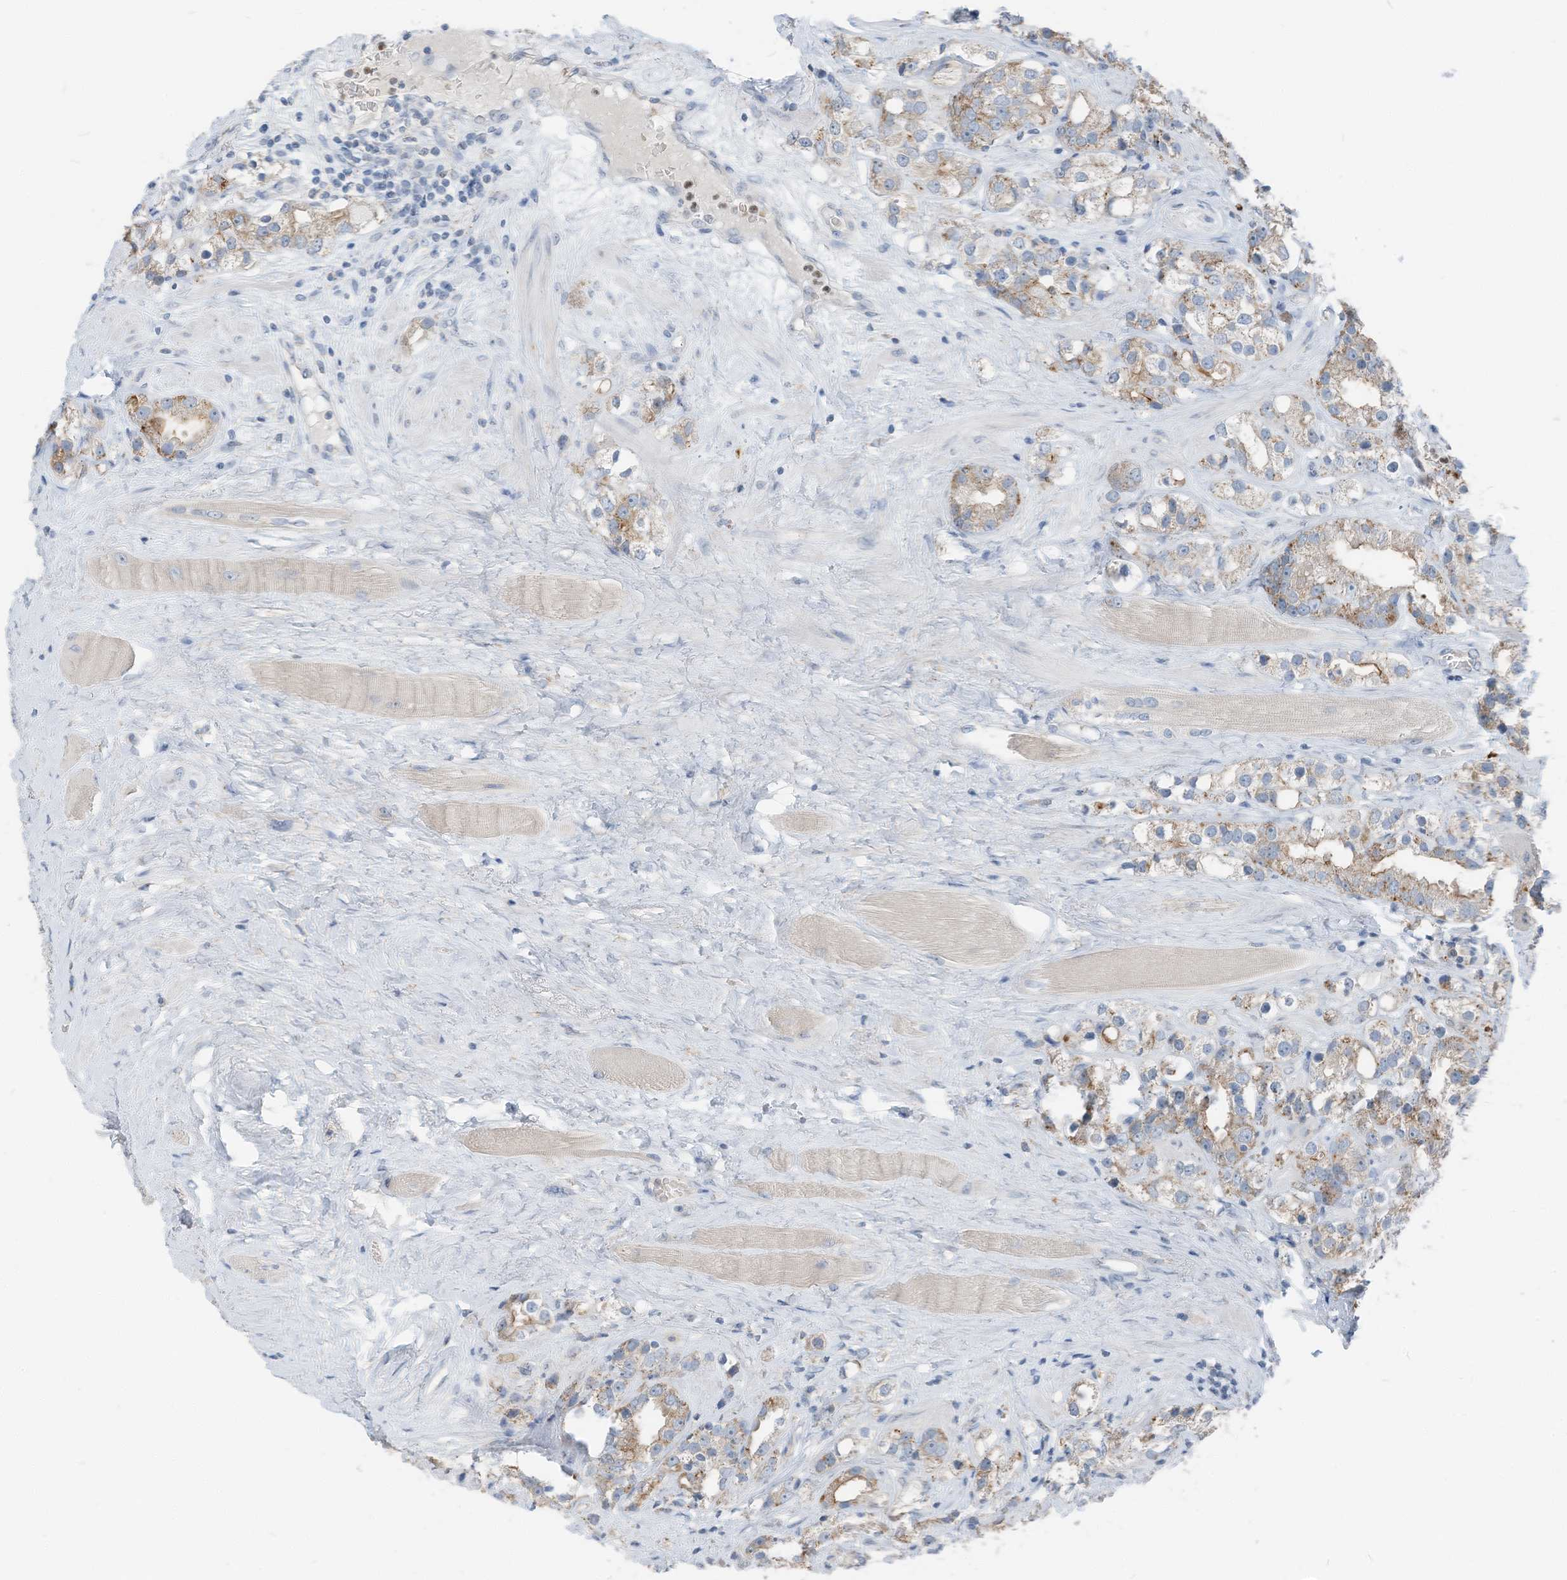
{"staining": {"intensity": "weak", "quantity": ">75%", "location": "cytoplasmic/membranous"}, "tissue": "prostate cancer", "cell_type": "Tumor cells", "image_type": "cancer", "snomed": [{"axis": "morphology", "description": "Adenocarcinoma, NOS"}, {"axis": "topography", "description": "Prostate"}], "caption": "The immunohistochemical stain highlights weak cytoplasmic/membranous positivity in tumor cells of prostate cancer tissue. (DAB IHC, brown staining for protein, blue staining for nuclei).", "gene": "CHMP2B", "patient": {"sex": "male", "age": 79}}